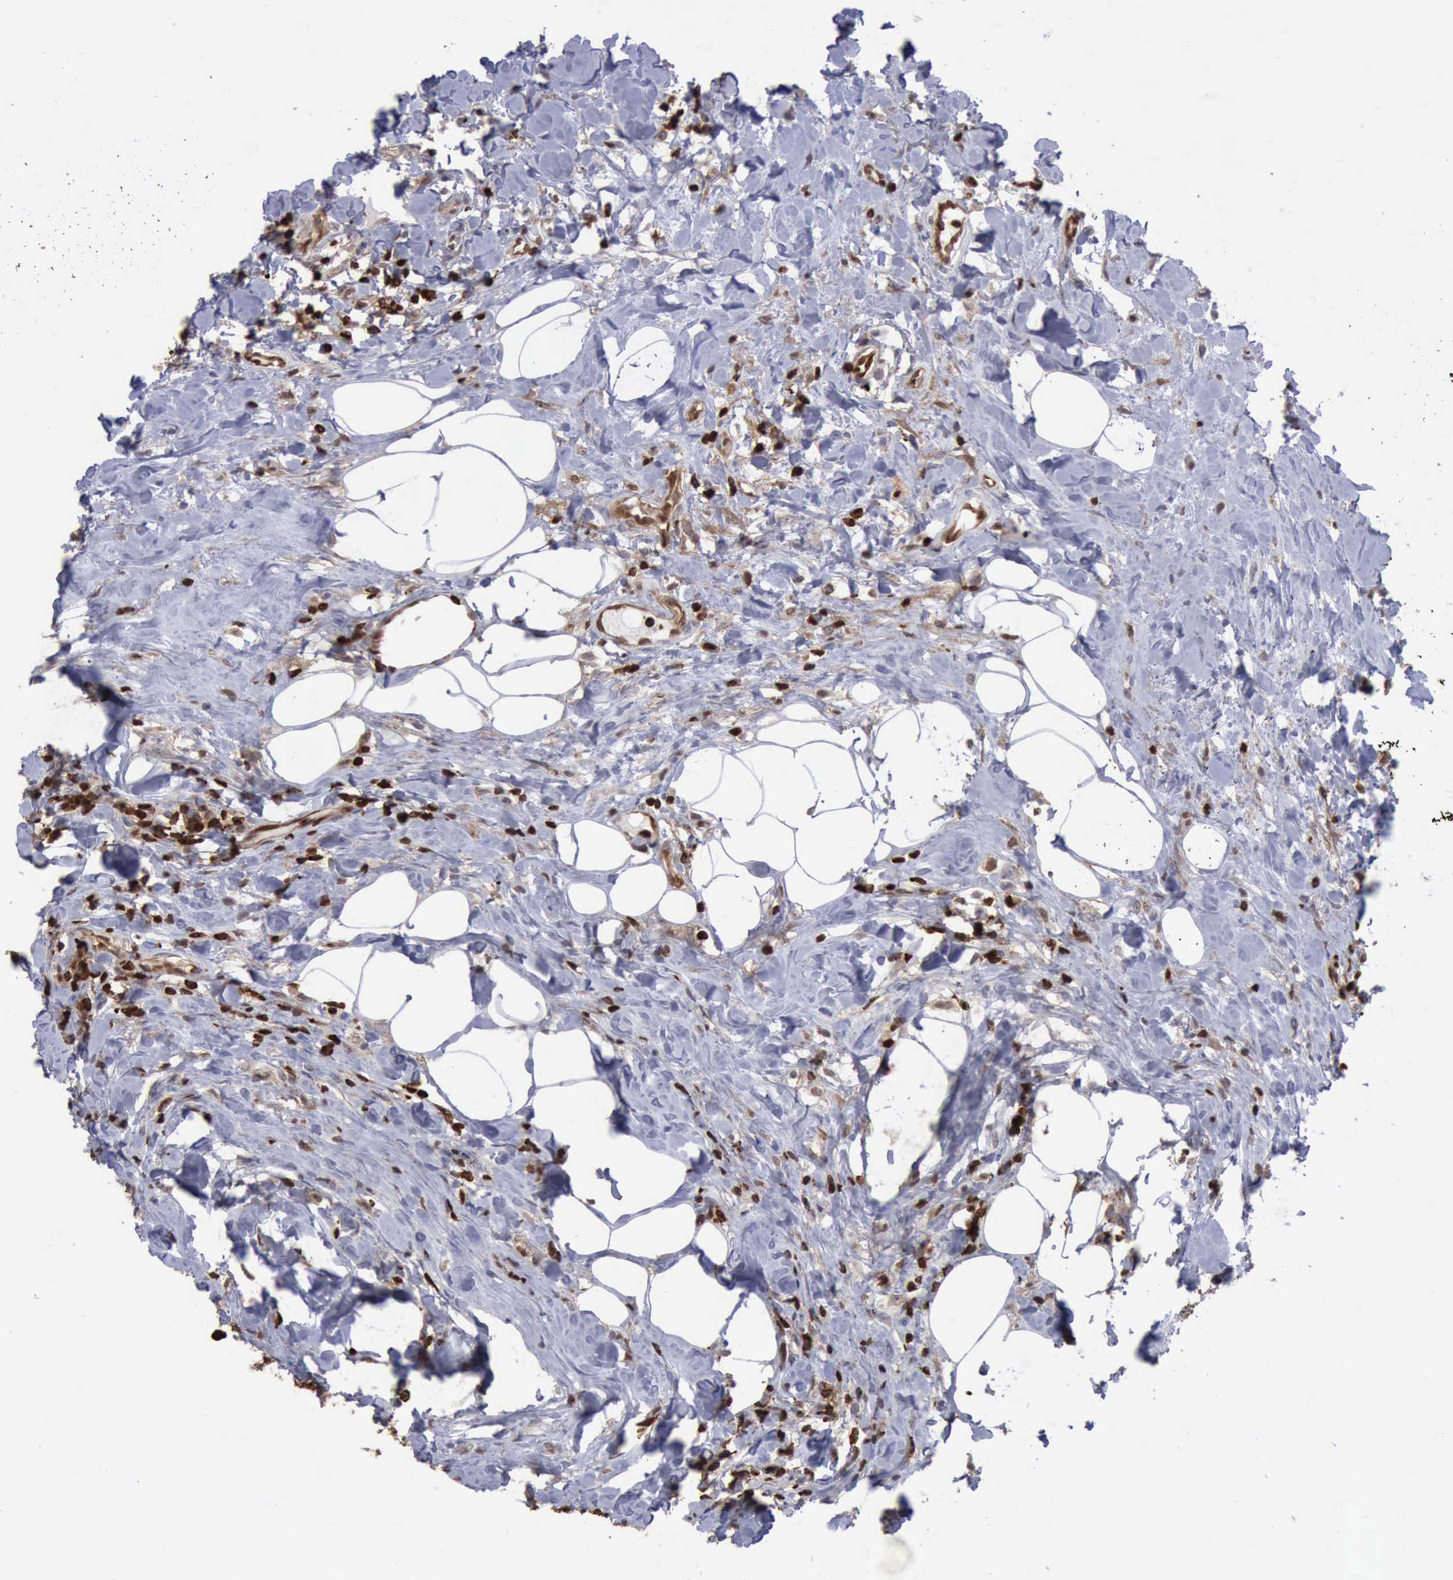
{"staining": {"intensity": "strong", "quantity": ">75%", "location": "cytoplasmic/membranous,nuclear"}, "tissue": "breast cancer", "cell_type": "Tumor cells", "image_type": "cancer", "snomed": [{"axis": "morphology", "description": "Duct carcinoma"}, {"axis": "topography", "description": "Breast"}], "caption": "Human intraductal carcinoma (breast) stained for a protein (brown) exhibits strong cytoplasmic/membranous and nuclear positive expression in approximately >75% of tumor cells.", "gene": "PDCD4", "patient": {"sex": "female", "age": 37}}